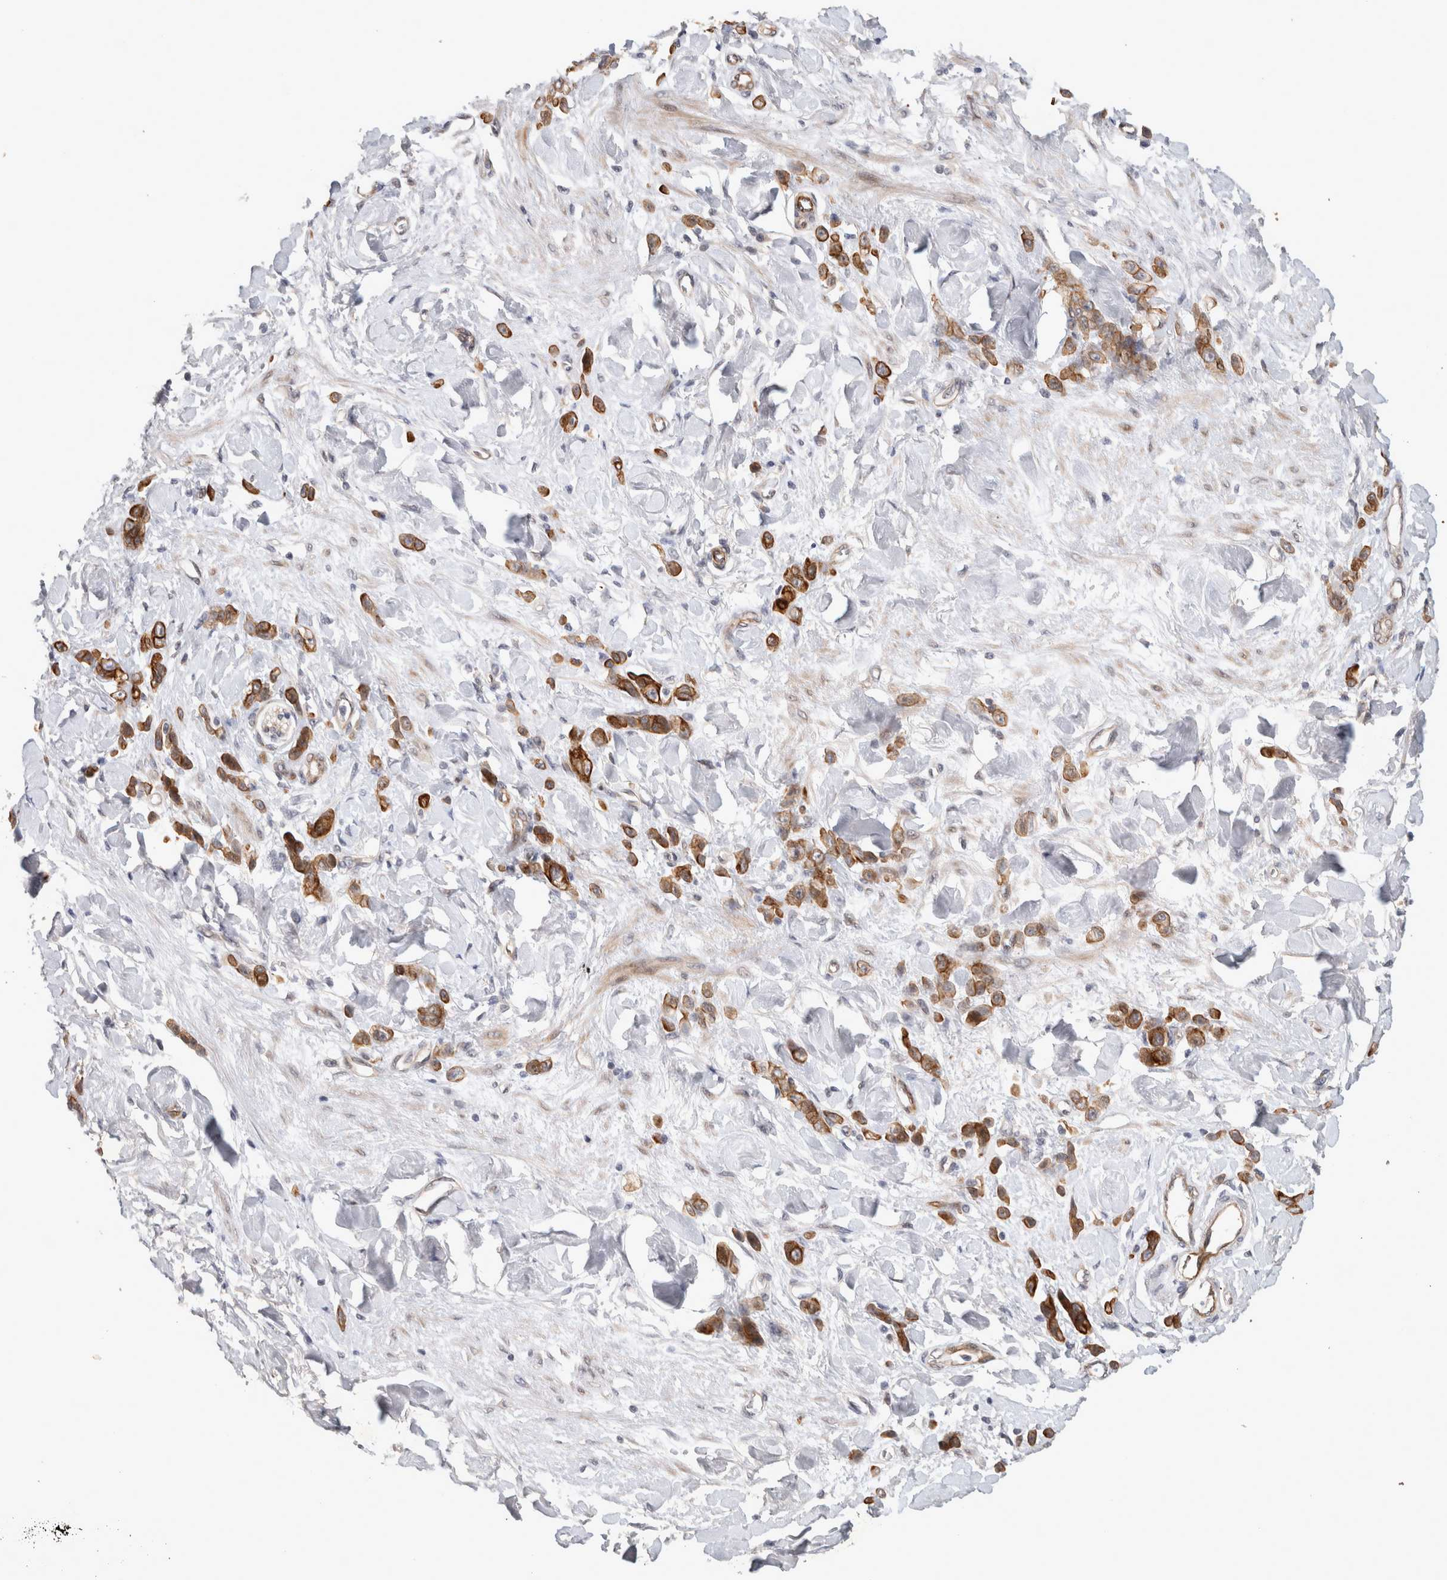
{"staining": {"intensity": "moderate", "quantity": ">75%", "location": "cytoplasmic/membranous"}, "tissue": "stomach cancer", "cell_type": "Tumor cells", "image_type": "cancer", "snomed": [{"axis": "morphology", "description": "Normal tissue, NOS"}, {"axis": "morphology", "description": "Adenocarcinoma, NOS"}, {"axis": "topography", "description": "Stomach"}], "caption": "Brown immunohistochemical staining in human adenocarcinoma (stomach) reveals moderate cytoplasmic/membranous expression in approximately >75% of tumor cells.", "gene": "CRISPLD1", "patient": {"sex": "male", "age": 82}}